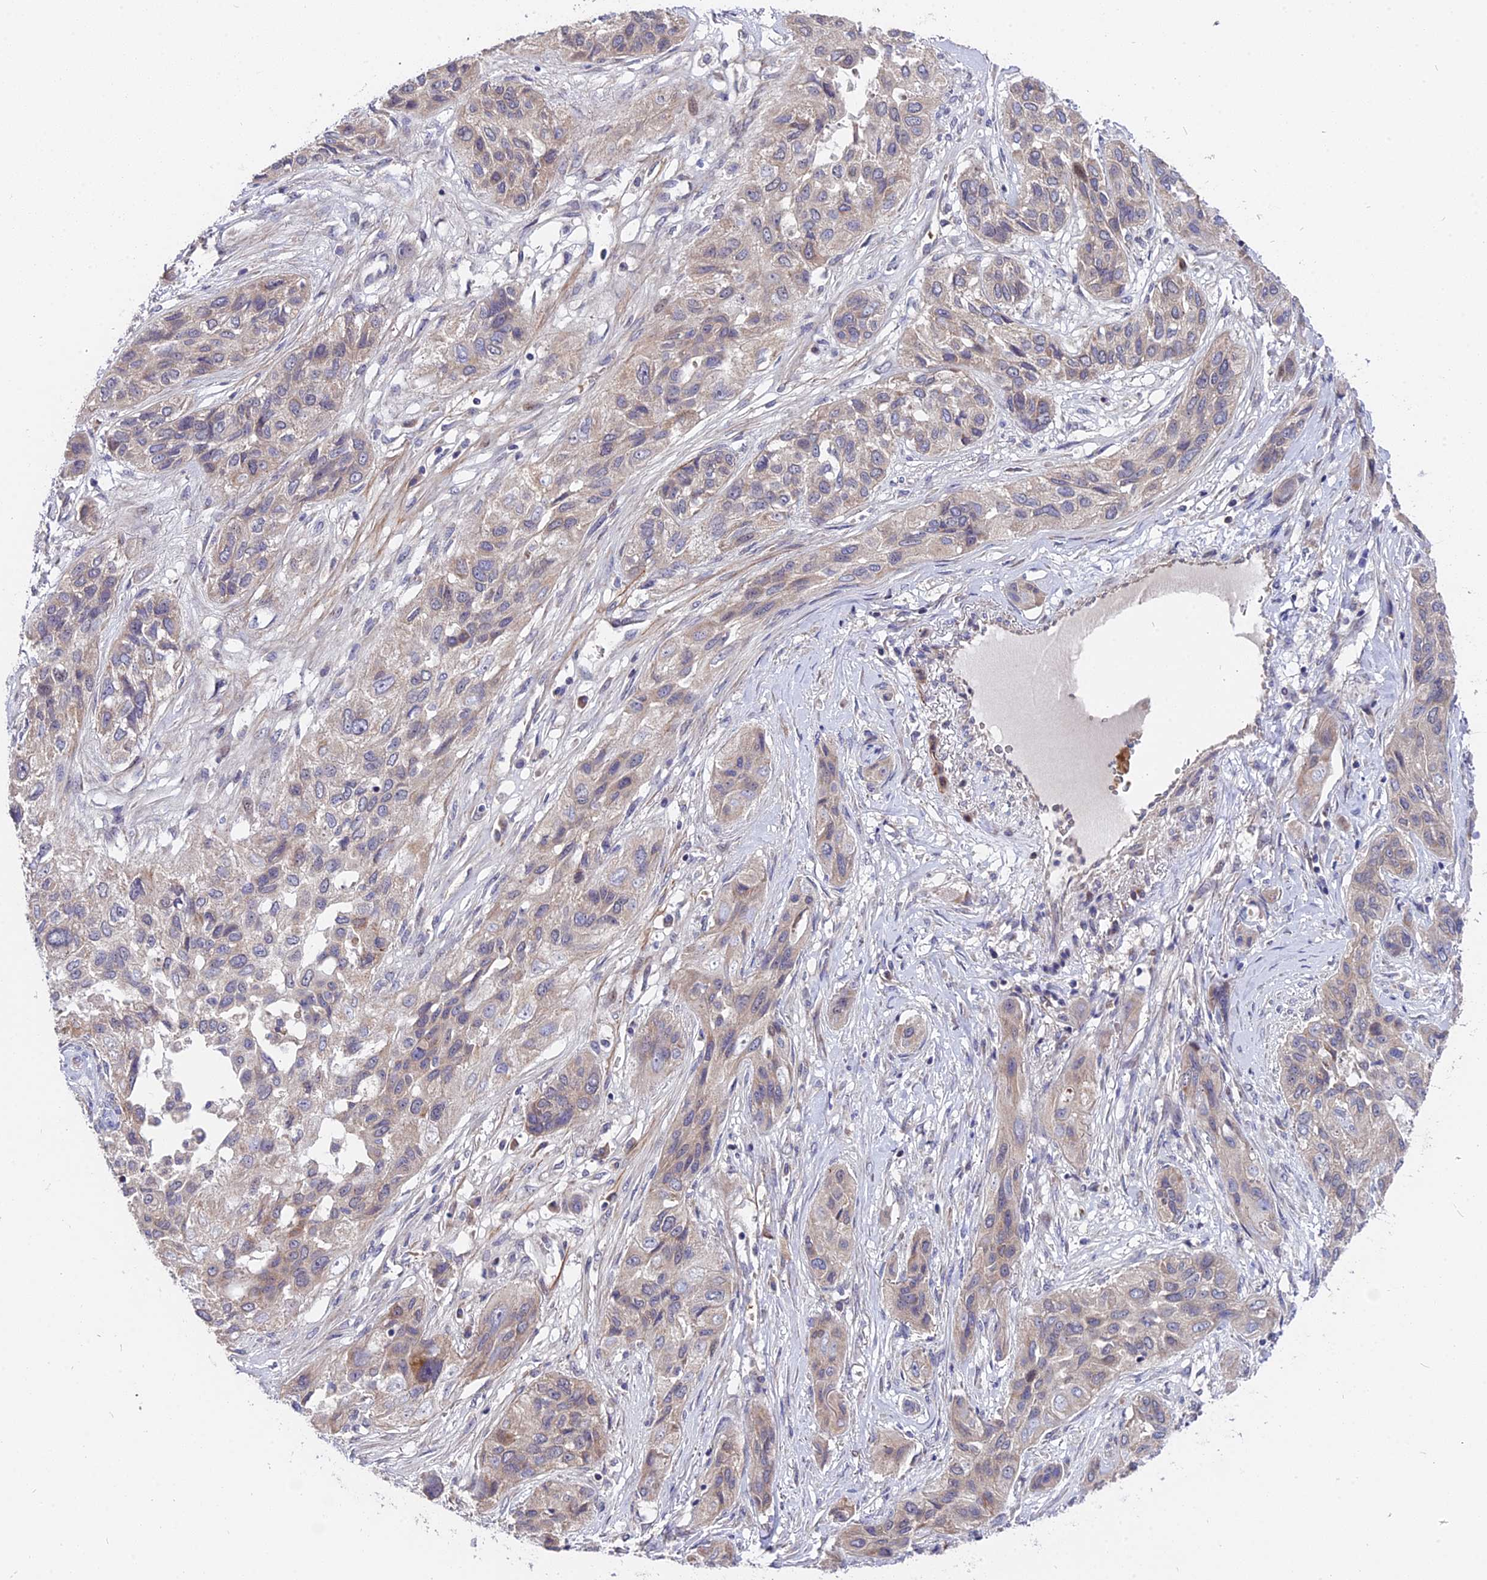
{"staining": {"intensity": "weak", "quantity": "<25%", "location": "cytoplasmic/membranous"}, "tissue": "lung cancer", "cell_type": "Tumor cells", "image_type": "cancer", "snomed": [{"axis": "morphology", "description": "Squamous cell carcinoma, NOS"}, {"axis": "topography", "description": "Lung"}], "caption": "Photomicrograph shows no significant protein expression in tumor cells of lung squamous cell carcinoma. (DAB (3,3'-diaminobenzidine) immunohistochemistry visualized using brightfield microscopy, high magnification).", "gene": "TRMT1", "patient": {"sex": "female", "age": 70}}